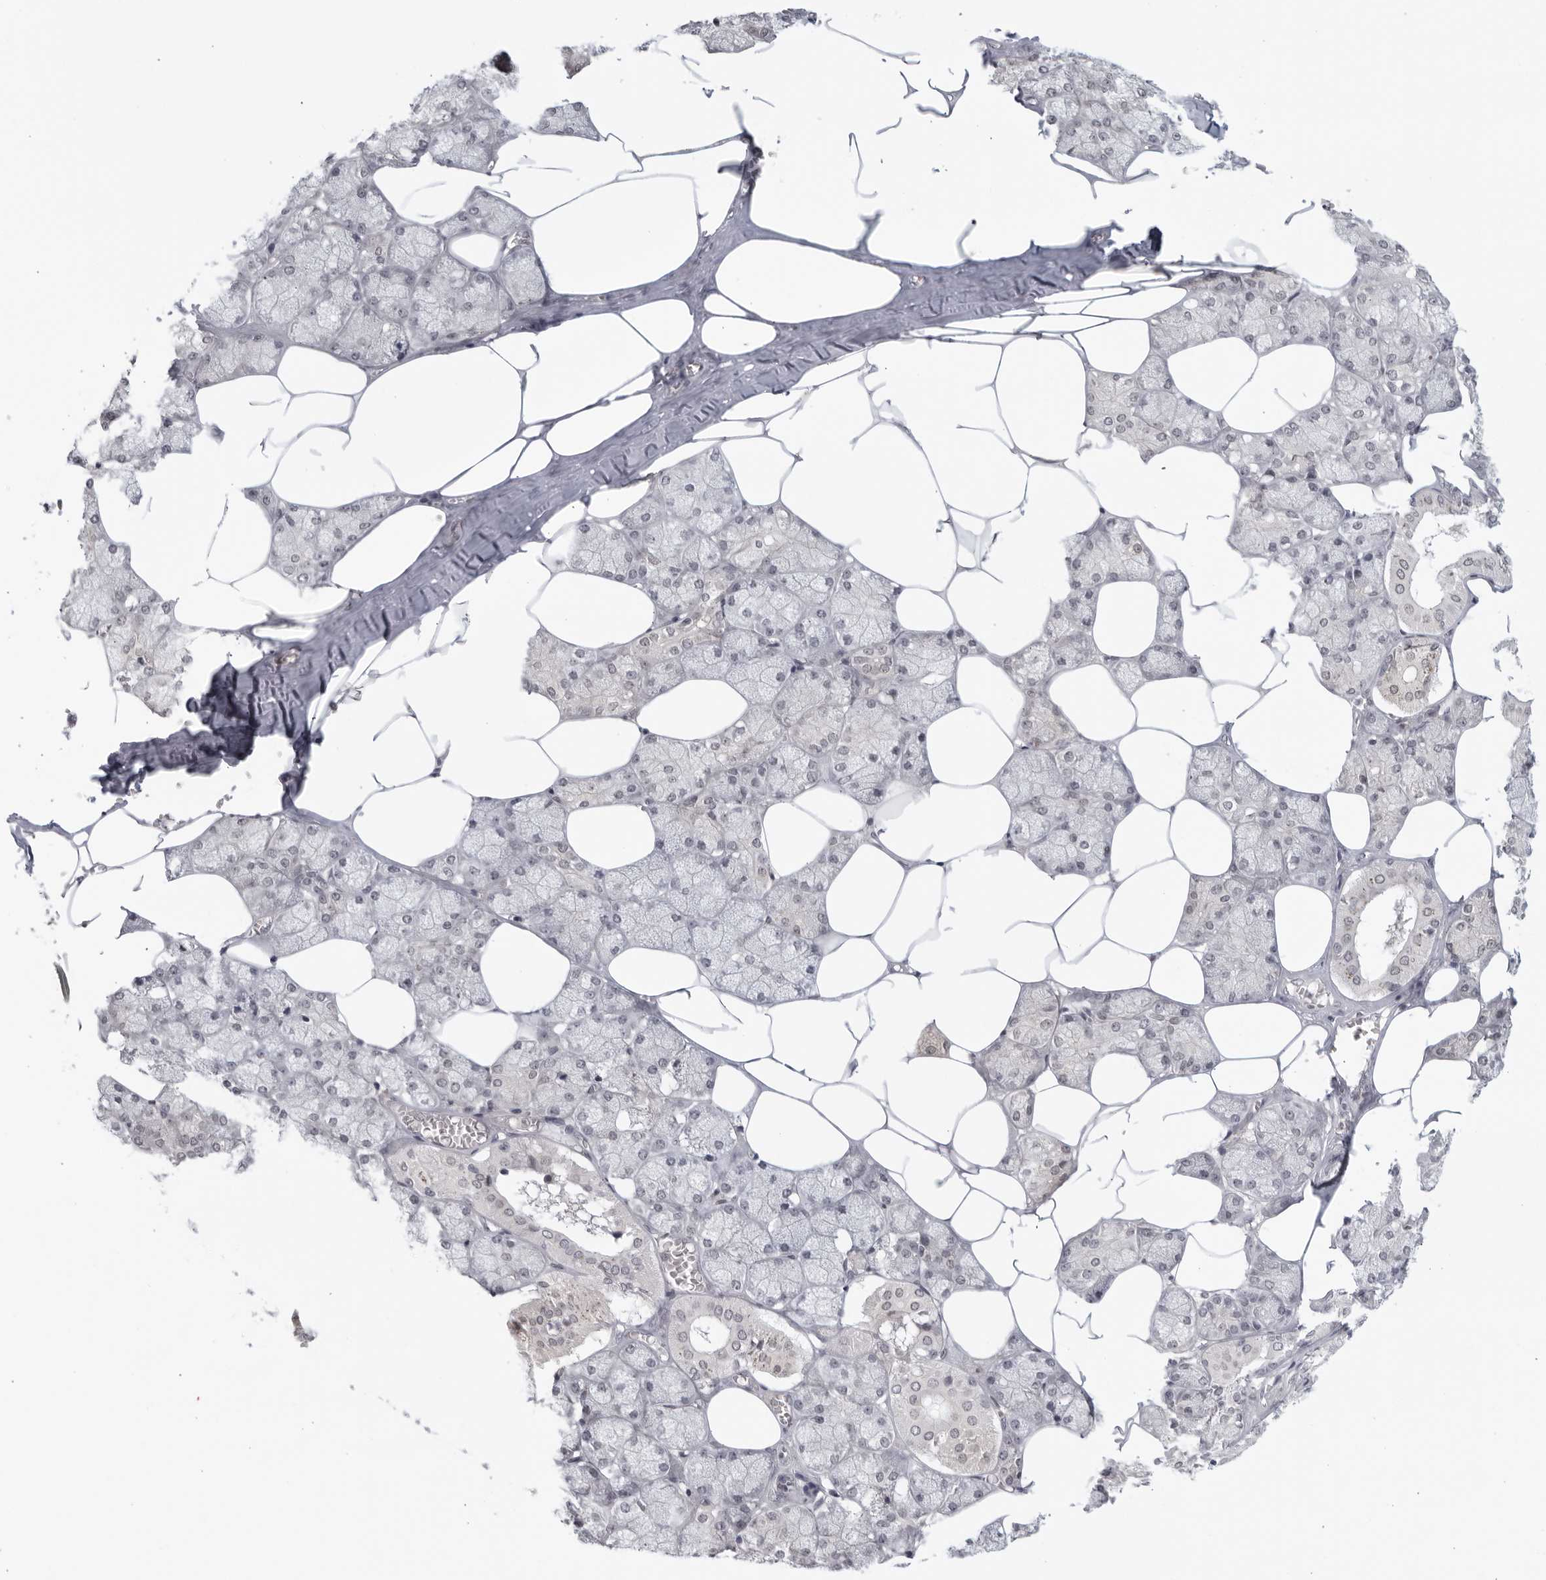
{"staining": {"intensity": "weak", "quantity": "<25%", "location": "cytoplasmic/membranous"}, "tissue": "salivary gland", "cell_type": "Glandular cells", "image_type": "normal", "snomed": [{"axis": "morphology", "description": "Normal tissue, NOS"}, {"axis": "topography", "description": "Salivary gland"}], "caption": "This is an immunohistochemistry histopathology image of unremarkable human salivary gland. There is no positivity in glandular cells.", "gene": "RAB11FIP3", "patient": {"sex": "male", "age": 62}}